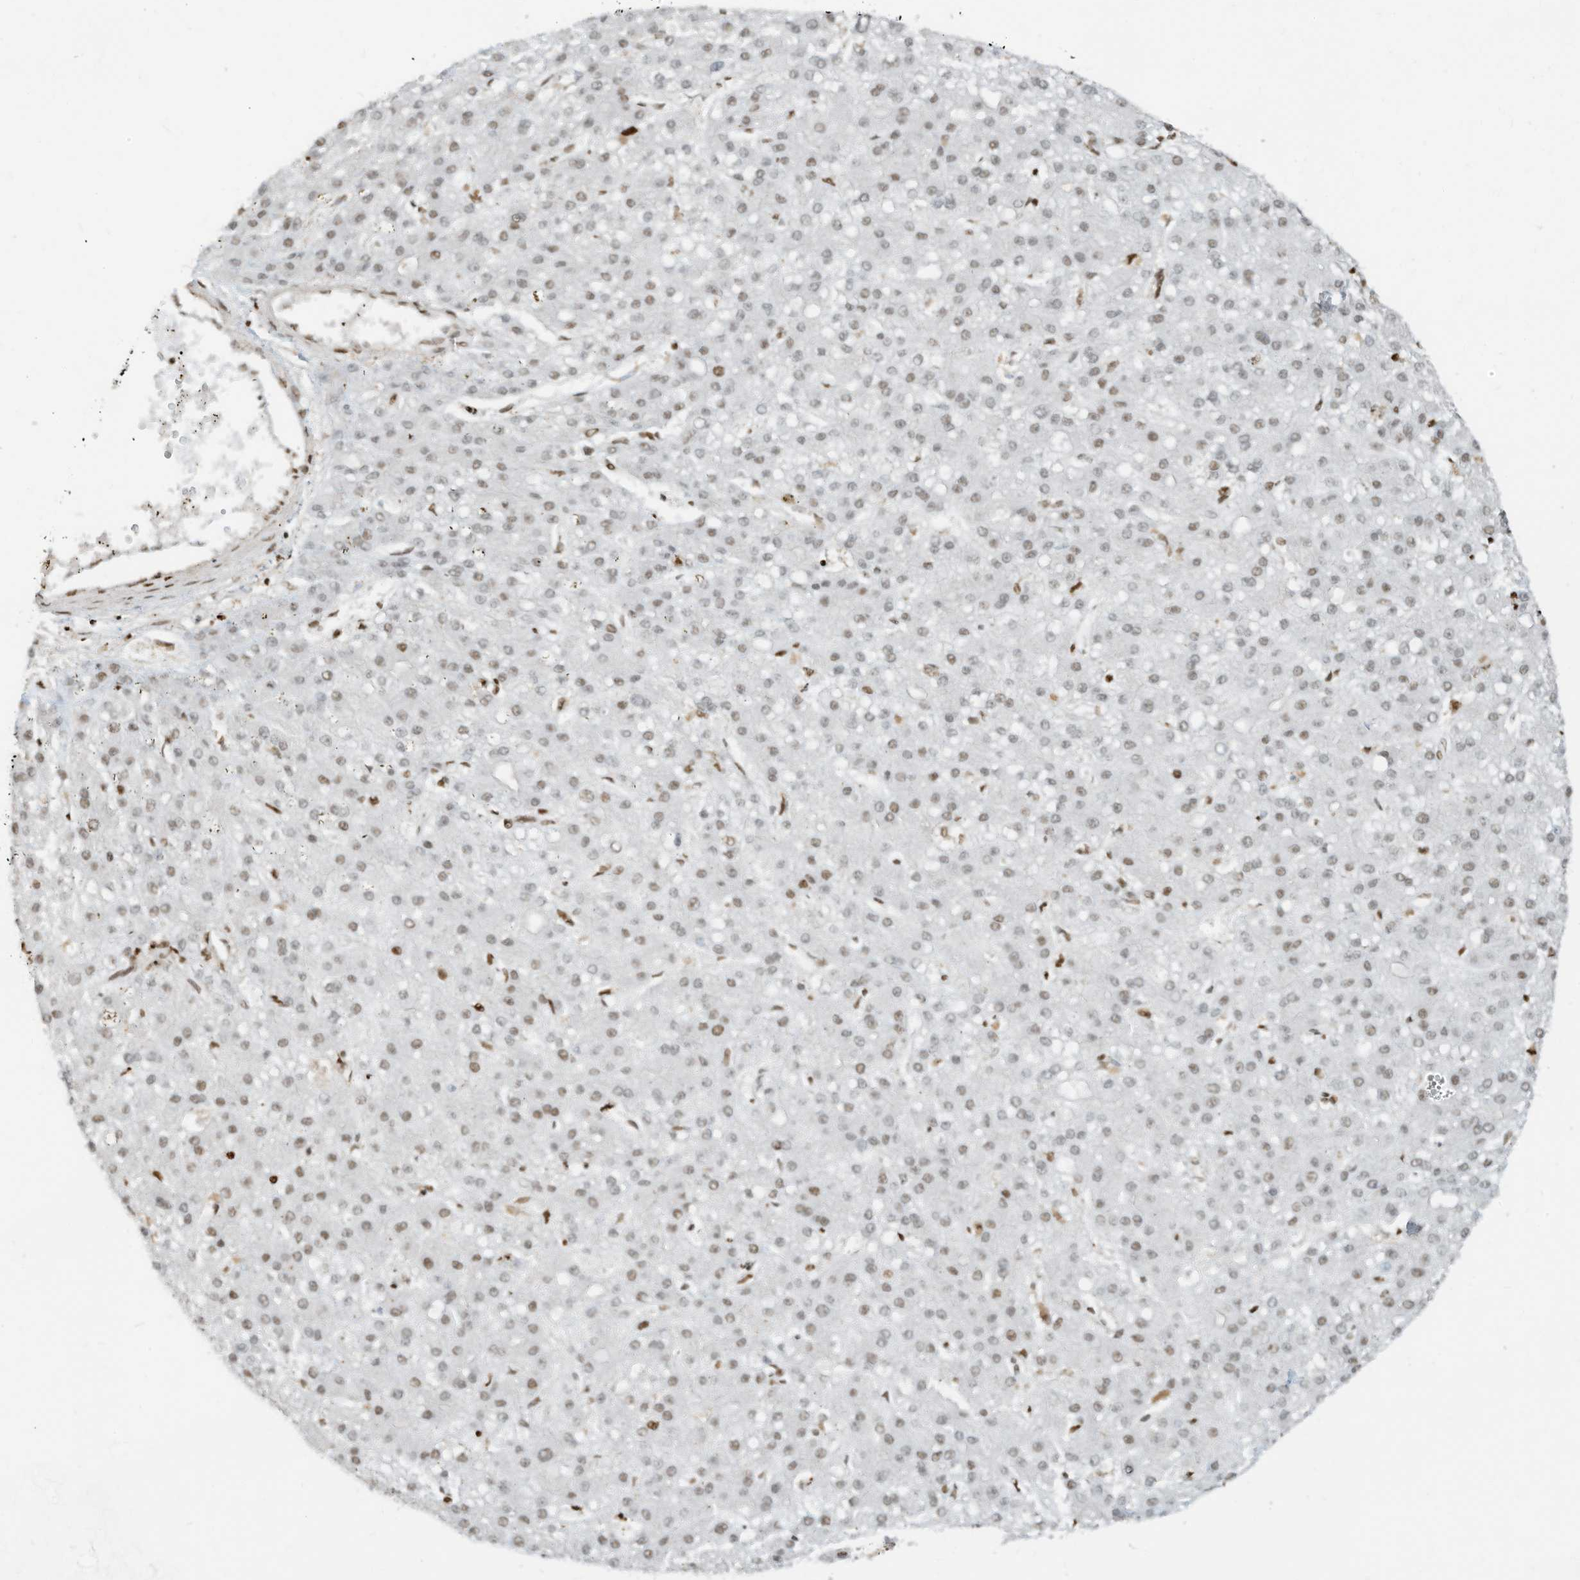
{"staining": {"intensity": "weak", "quantity": "25%-75%", "location": "nuclear"}, "tissue": "liver cancer", "cell_type": "Tumor cells", "image_type": "cancer", "snomed": [{"axis": "morphology", "description": "Carcinoma, Hepatocellular, NOS"}, {"axis": "topography", "description": "Liver"}], "caption": "Immunohistochemical staining of human liver cancer displays low levels of weak nuclear protein expression in approximately 25%-75% of tumor cells.", "gene": "SAMD15", "patient": {"sex": "male", "age": 67}}